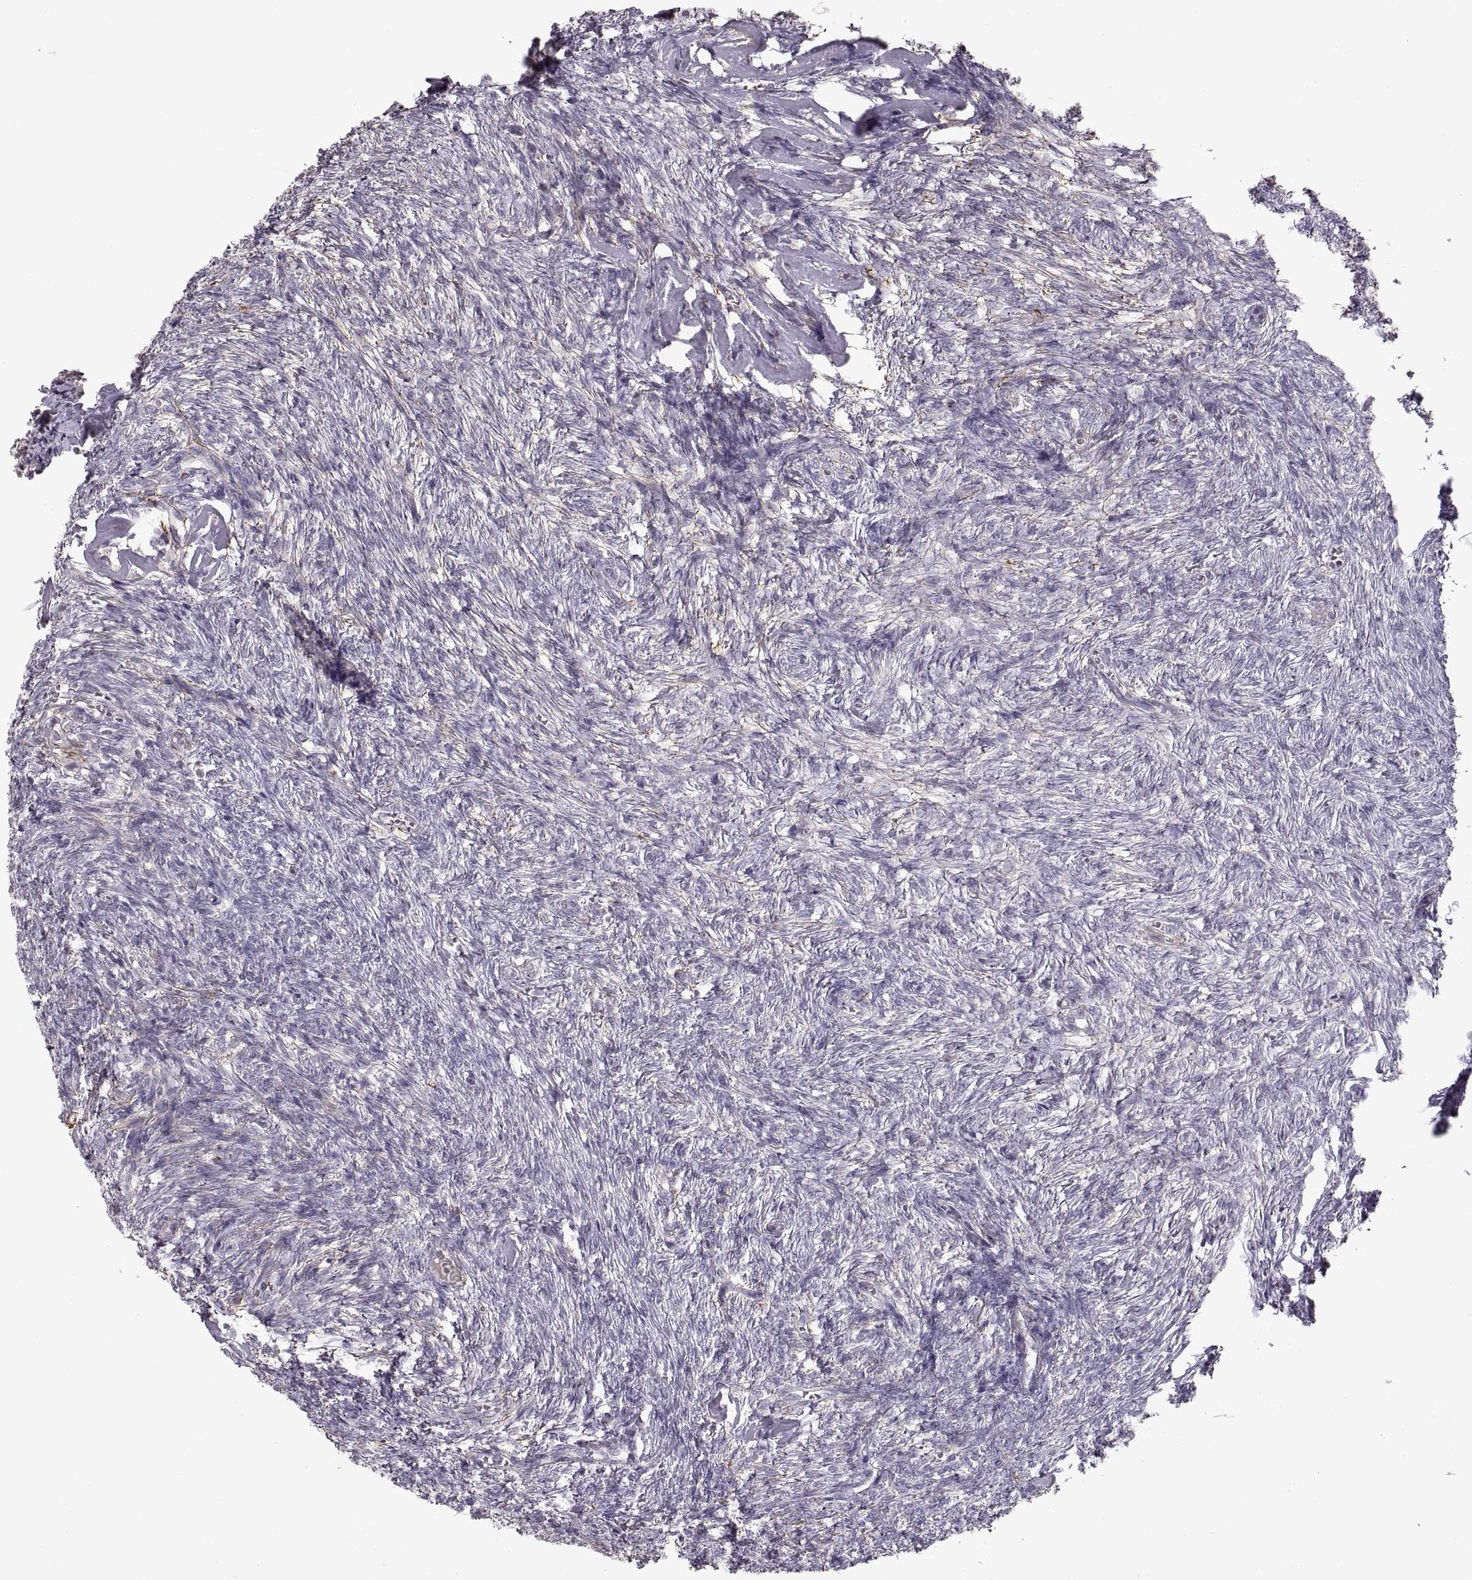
{"staining": {"intensity": "weak", "quantity": "<25%", "location": "cytoplasmic/membranous"}, "tissue": "ovary", "cell_type": "Follicle cells", "image_type": "normal", "snomed": [{"axis": "morphology", "description": "Normal tissue, NOS"}, {"axis": "topography", "description": "Ovary"}], "caption": "Benign ovary was stained to show a protein in brown. There is no significant expression in follicle cells. (Stains: DAB IHC with hematoxylin counter stain, Microscopy: brightfield microscopy at high magnification).", "gene": "ADAM11", "patient": {"sex": "female", "age": 43}}